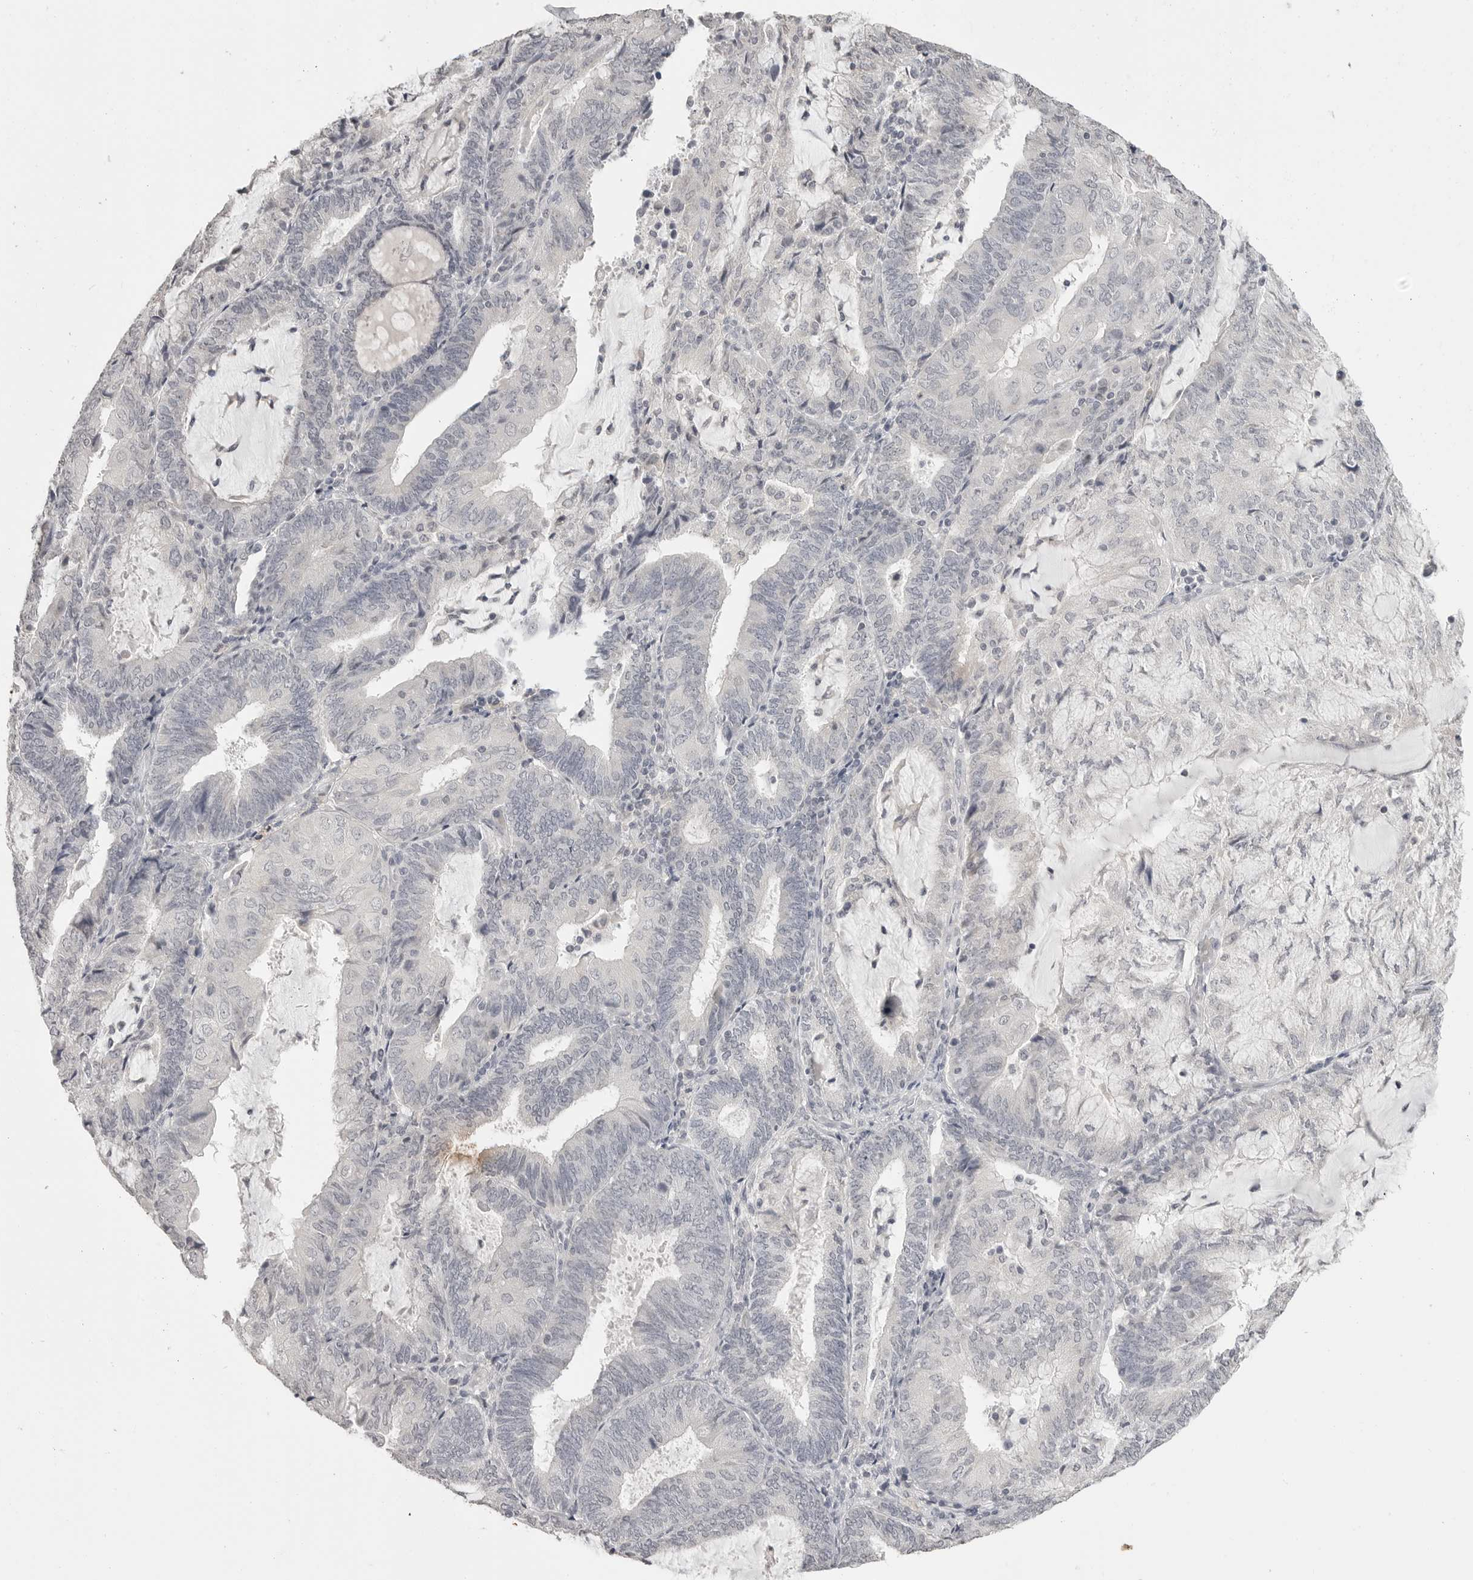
{"staining": {"intensity": "negative", "quantity": "none", "location": "none"}, "tissue": "endometrial cancer", "cell_type": "Tumor cells", "image_type": "cancer", "snomed": [{"axis": "morphology", "description": "Adenocarcinoma, NOS"}, {"axis": "topography", "description": "Endometrium"}], "caption": "Endometrial cancer (adenocarcinoma) stained for a protein using immunohistochemistry exhibits no staining tumor cells.", "gene": "PRSS1", "patient": {"sex": "female", "age": 81}}